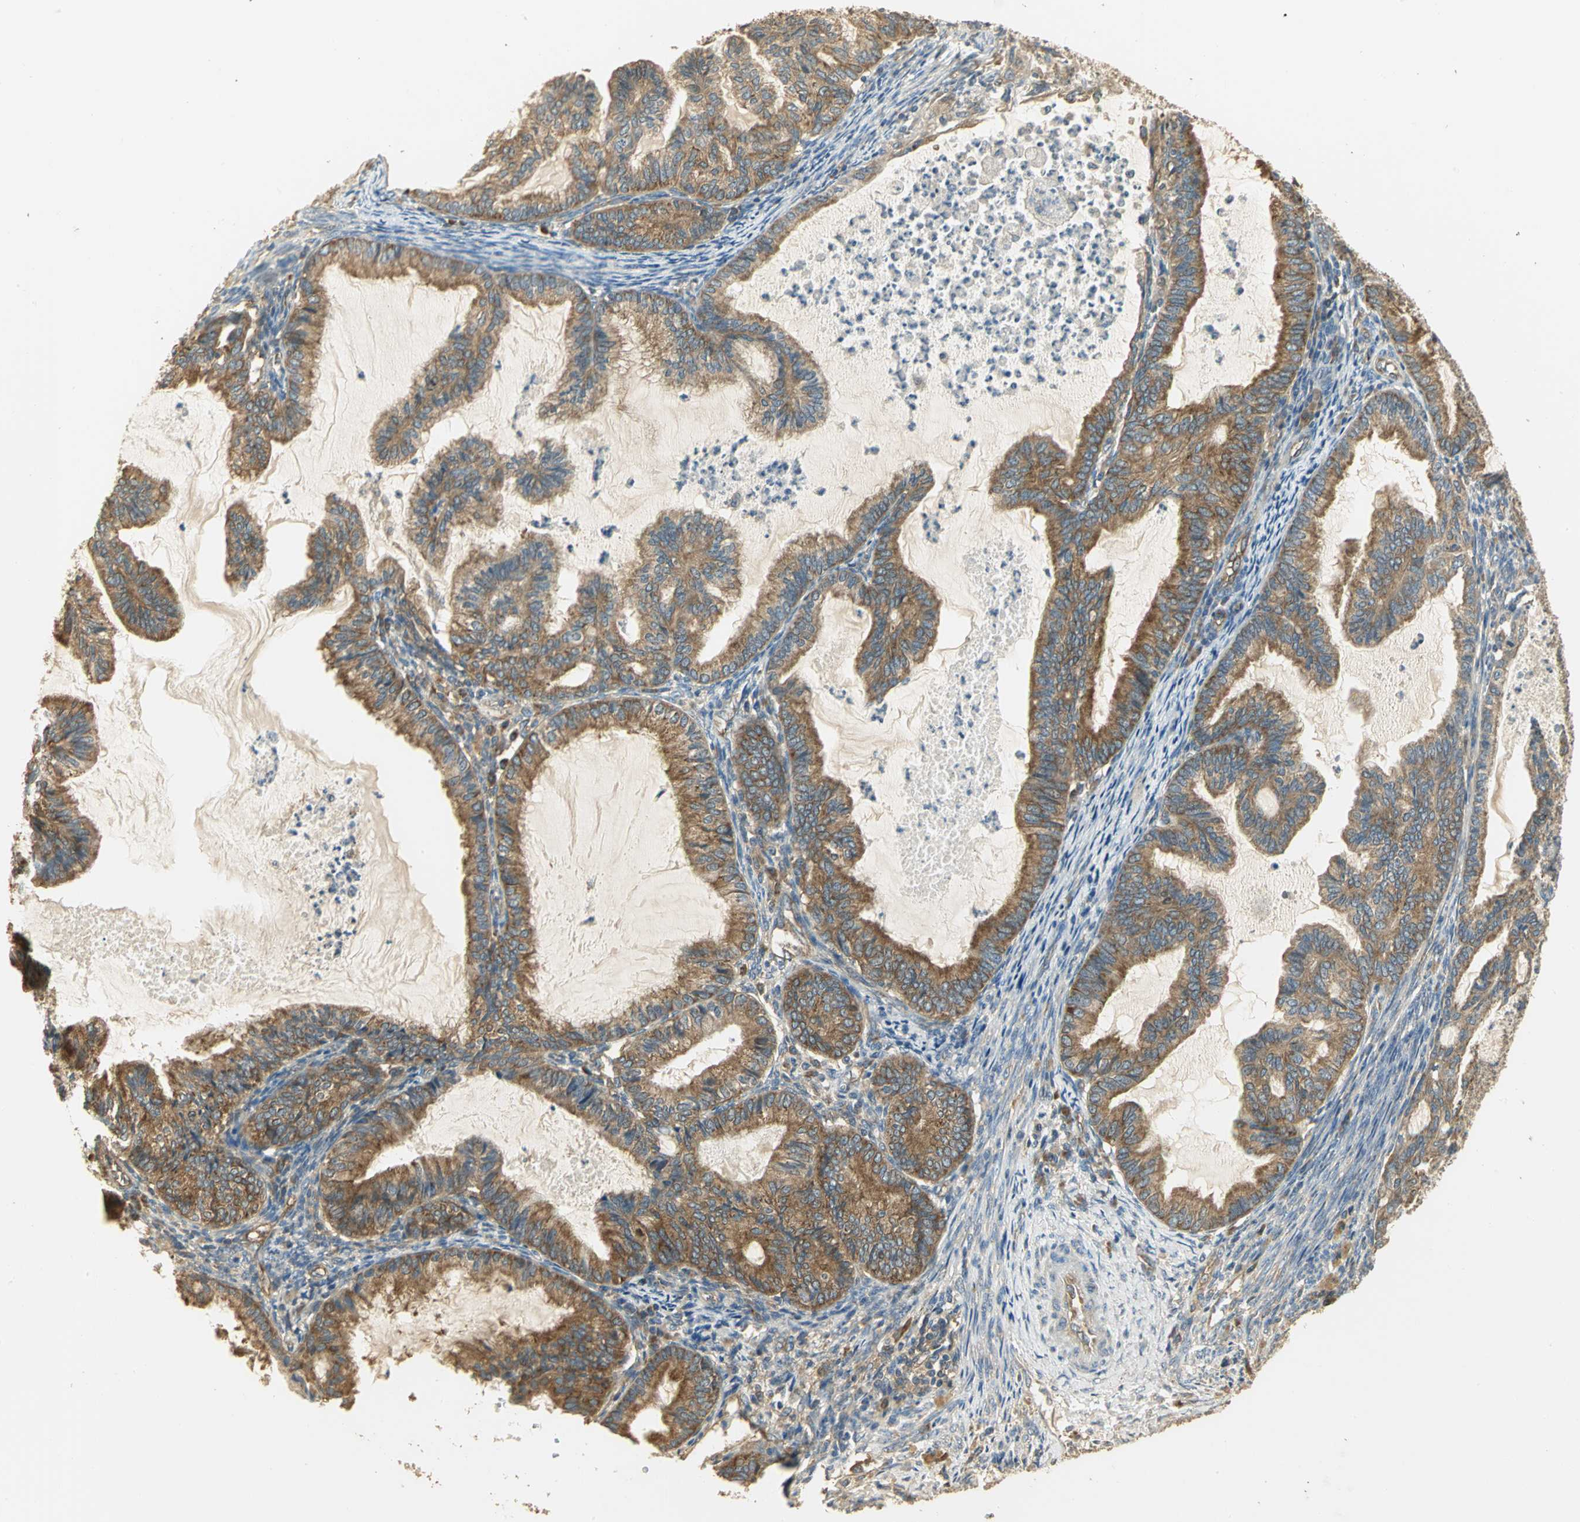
{"staining": {"intensity": "strong", "quantity": ">75%", "location": "cytoplasmic/membranous"}, "tissue": "cervical cancer", "cell_type": "Tumor cells", "image_type": "cancer", "snomed": [{"axis": "morphology", "description": "Normal tissue, NOS"}, {"axis": "morphology", "description": "Adenocarcinoma, NOS"}, {"axis": "topography", "description": "Cervix"}, {"axis": "topography", "description": "Endometrium"}], "caption": "A micrograph of human cervical cancer (adenocarcinoma) stained for a protein demonstrates strong cytoplasmic/membranous brown staining in tumor cells.", "gene": "RARS1", "patient": {"sex": "female", "age": 86}}